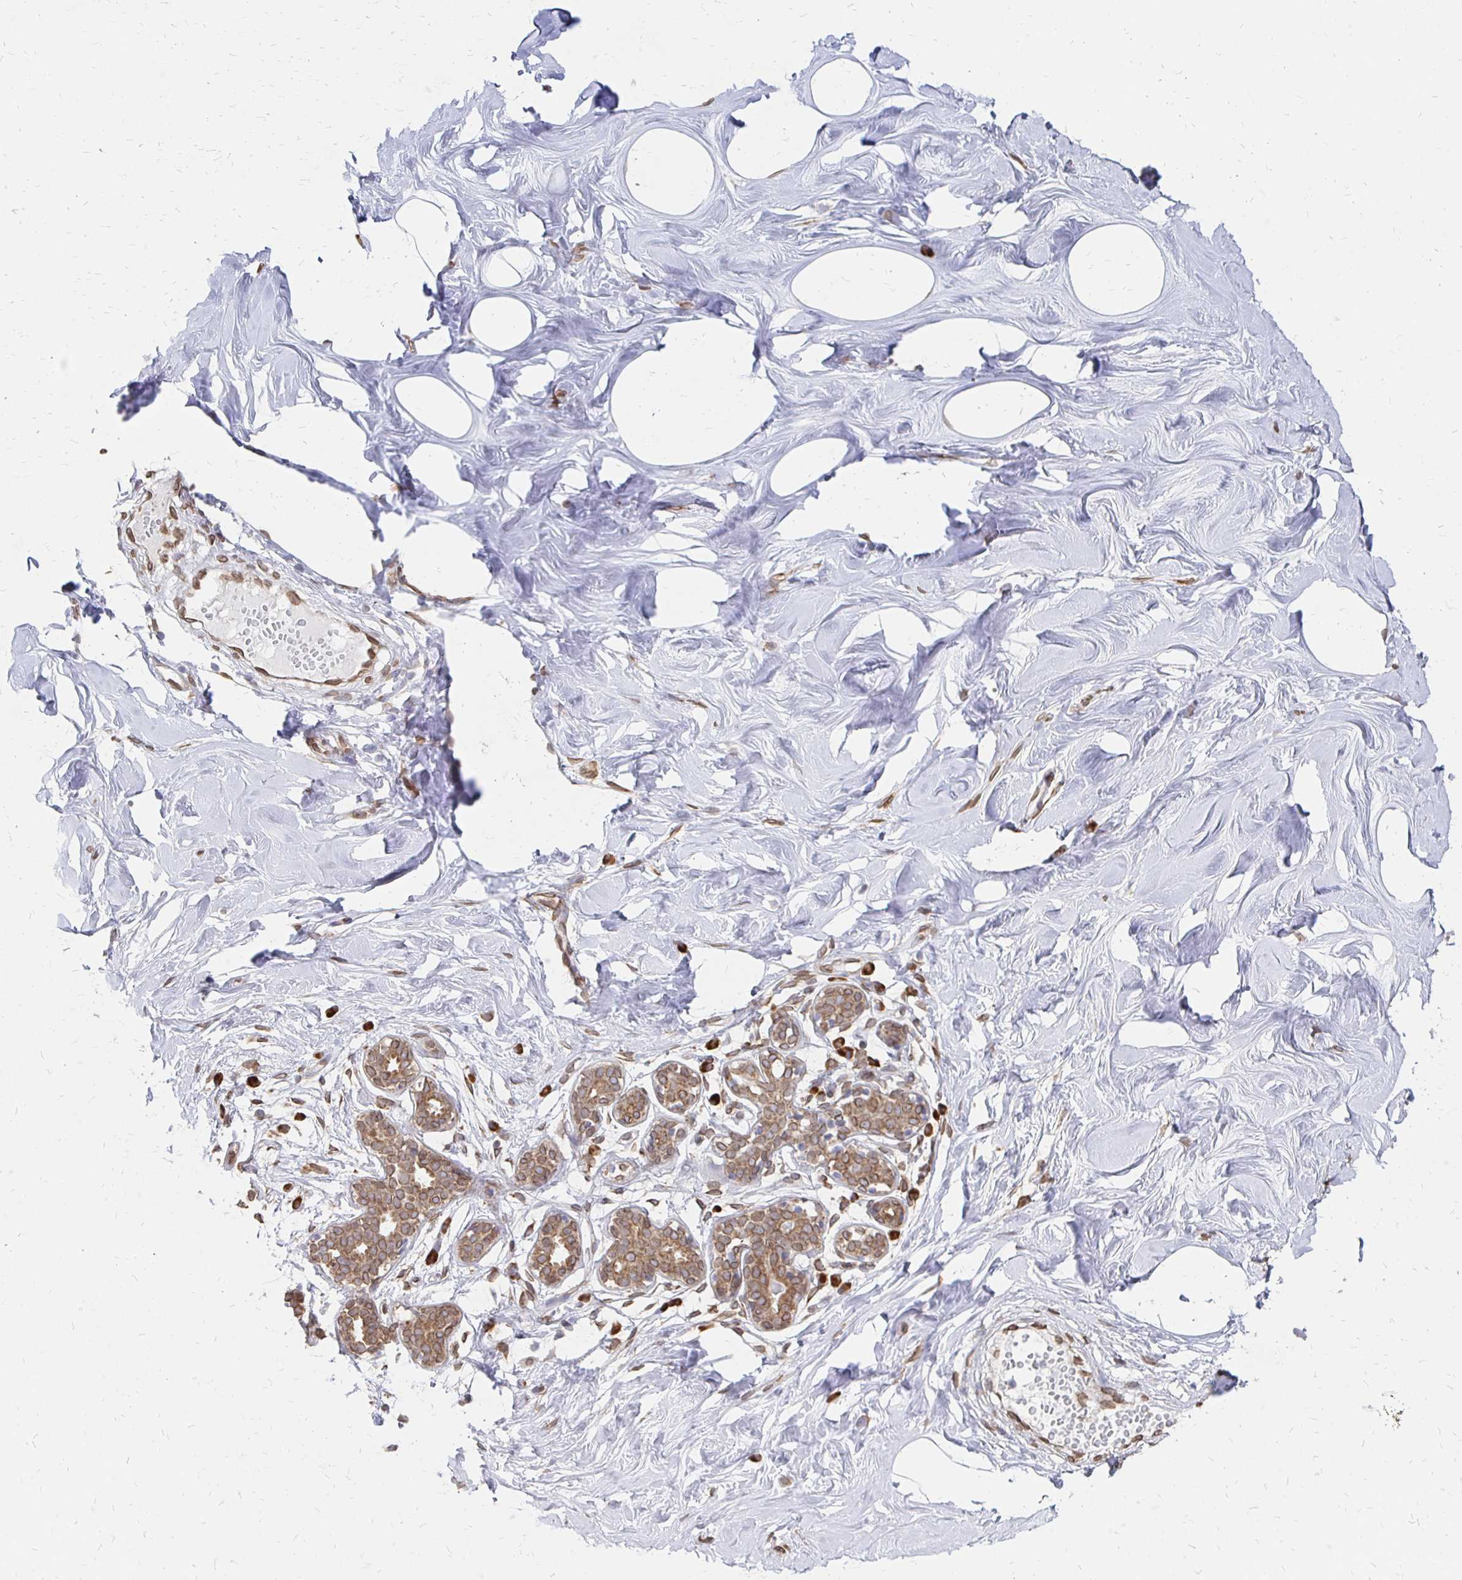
{"staining": {"intensity": "strong", "quantity": ">75%", "location": "cytoplasmic/membranous,nuclear"}, "tissue": "breast", "cell_type": "Adipocytes", "image_type": "normal", "snomed": [{"axis": "morphology", "description": "Normal tissue, NOS"}, {"axis": "topography", "description": "Breast"}], "caption": "Immunohistochemistry (IHC) photomicrograph of benign breast: human breast stained using immunohistochemistry reveals high levels of strong protein expression localized specifically in the cytoplasmic/membranous,nuclear of adipocytes, appearing as a cytoplasmic/membranous,nuclear brown color.", "gene": "PELI3", "patient": {"sex": "female", "age": 27}}